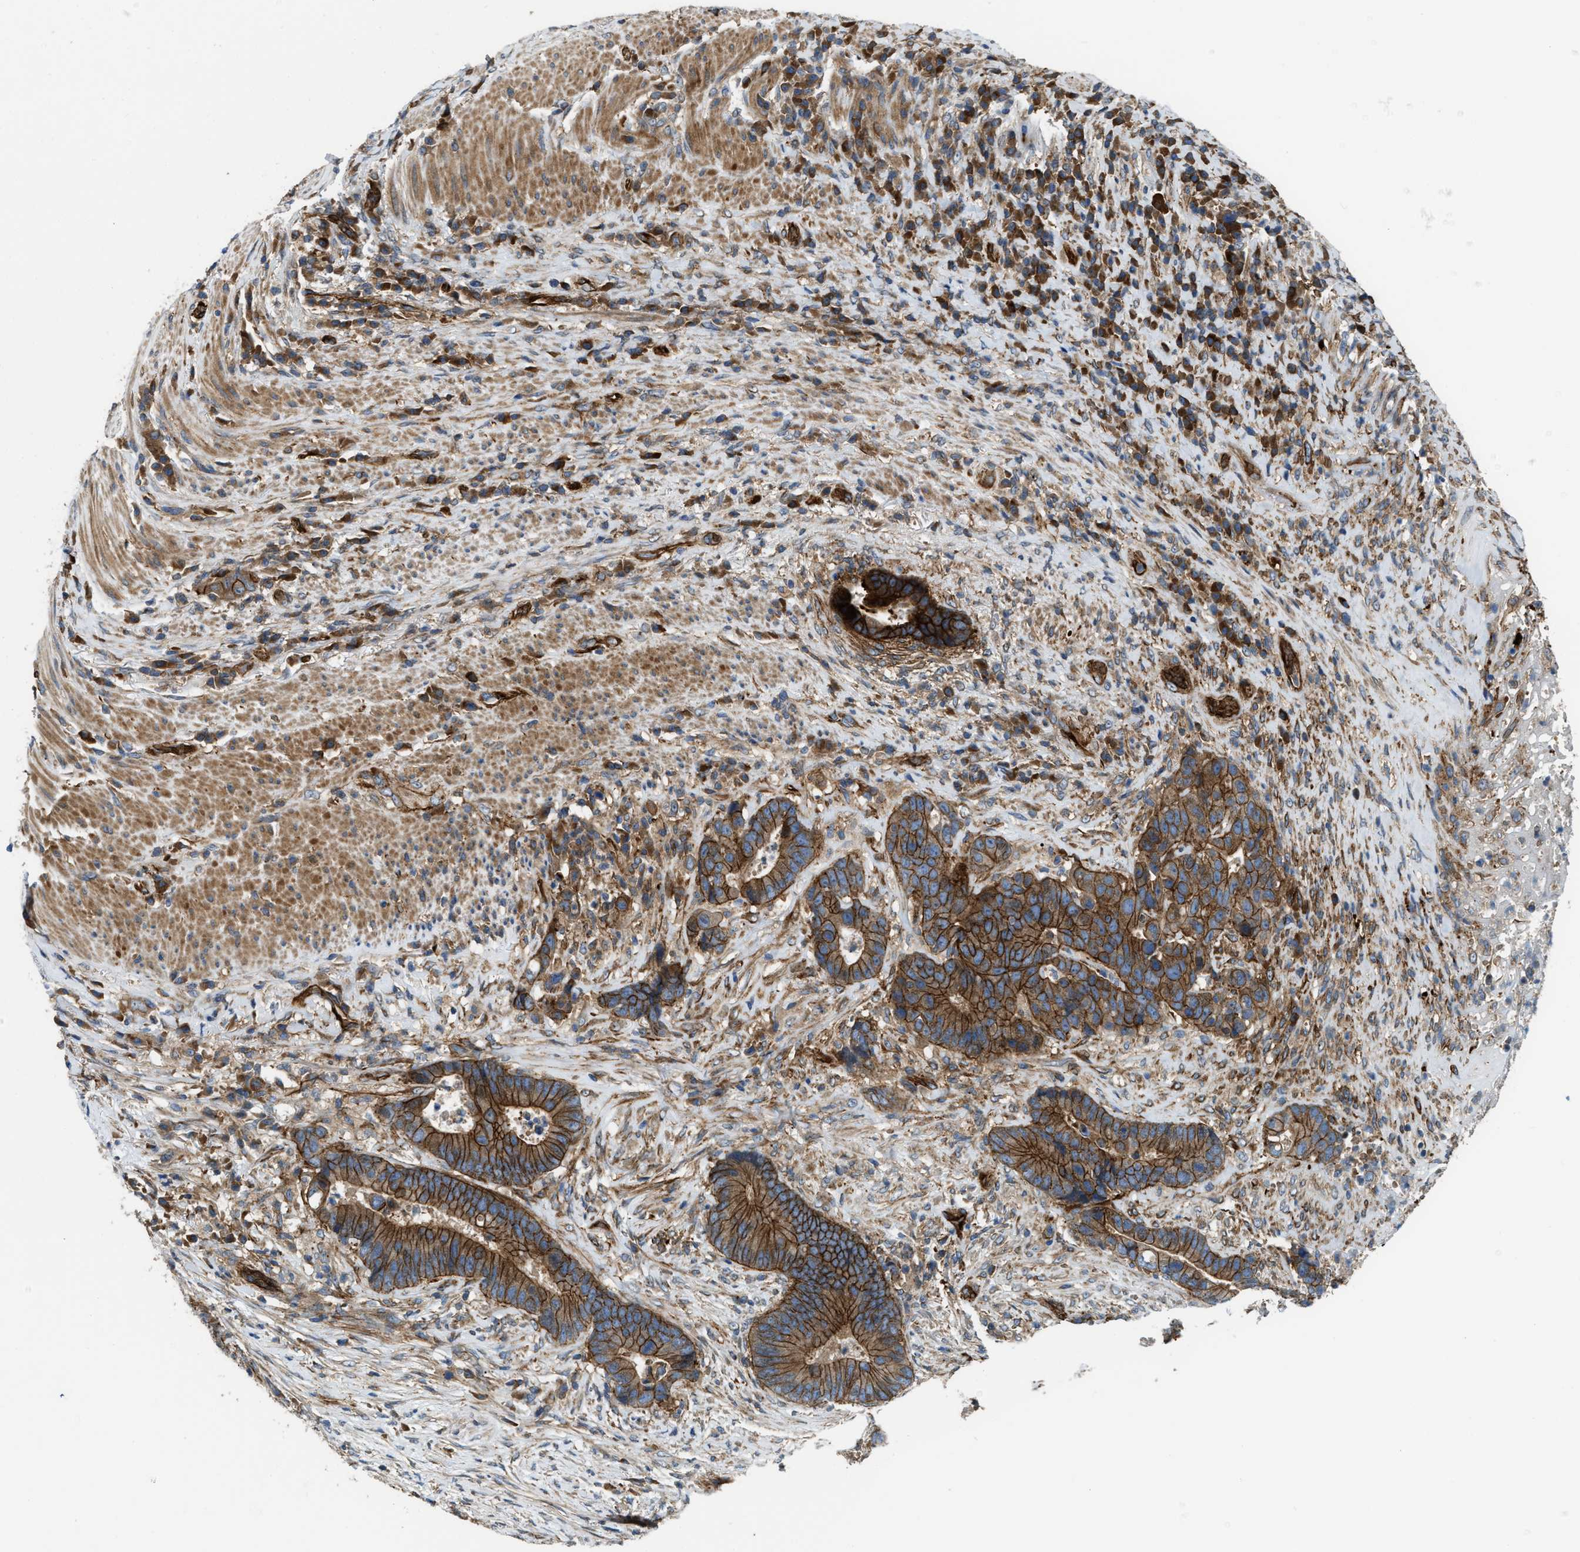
{"staining": {"intensity": "strong", "quantity": ">75%", "location": "cytoplasmic/membranous"}, "tissue": "colorectal cancer", "cell_type": "Tumor cells", "image_type": "cancer", "snomed": [{"axis": "morphology", "description": "Adenocarcinoma, NOS"}, {"axis": "topography", "description": "Rectum"}], "caption": "Protein analysis of colorectal cancer tissue demonstrates strong cytoplasmic/membranous positivity in about >75% of tumor cells. (Brightfield microscopy of DAB IHC at high magnification).", "gene": "ERC1", "patient": {"sex": "female", "age": 89}}